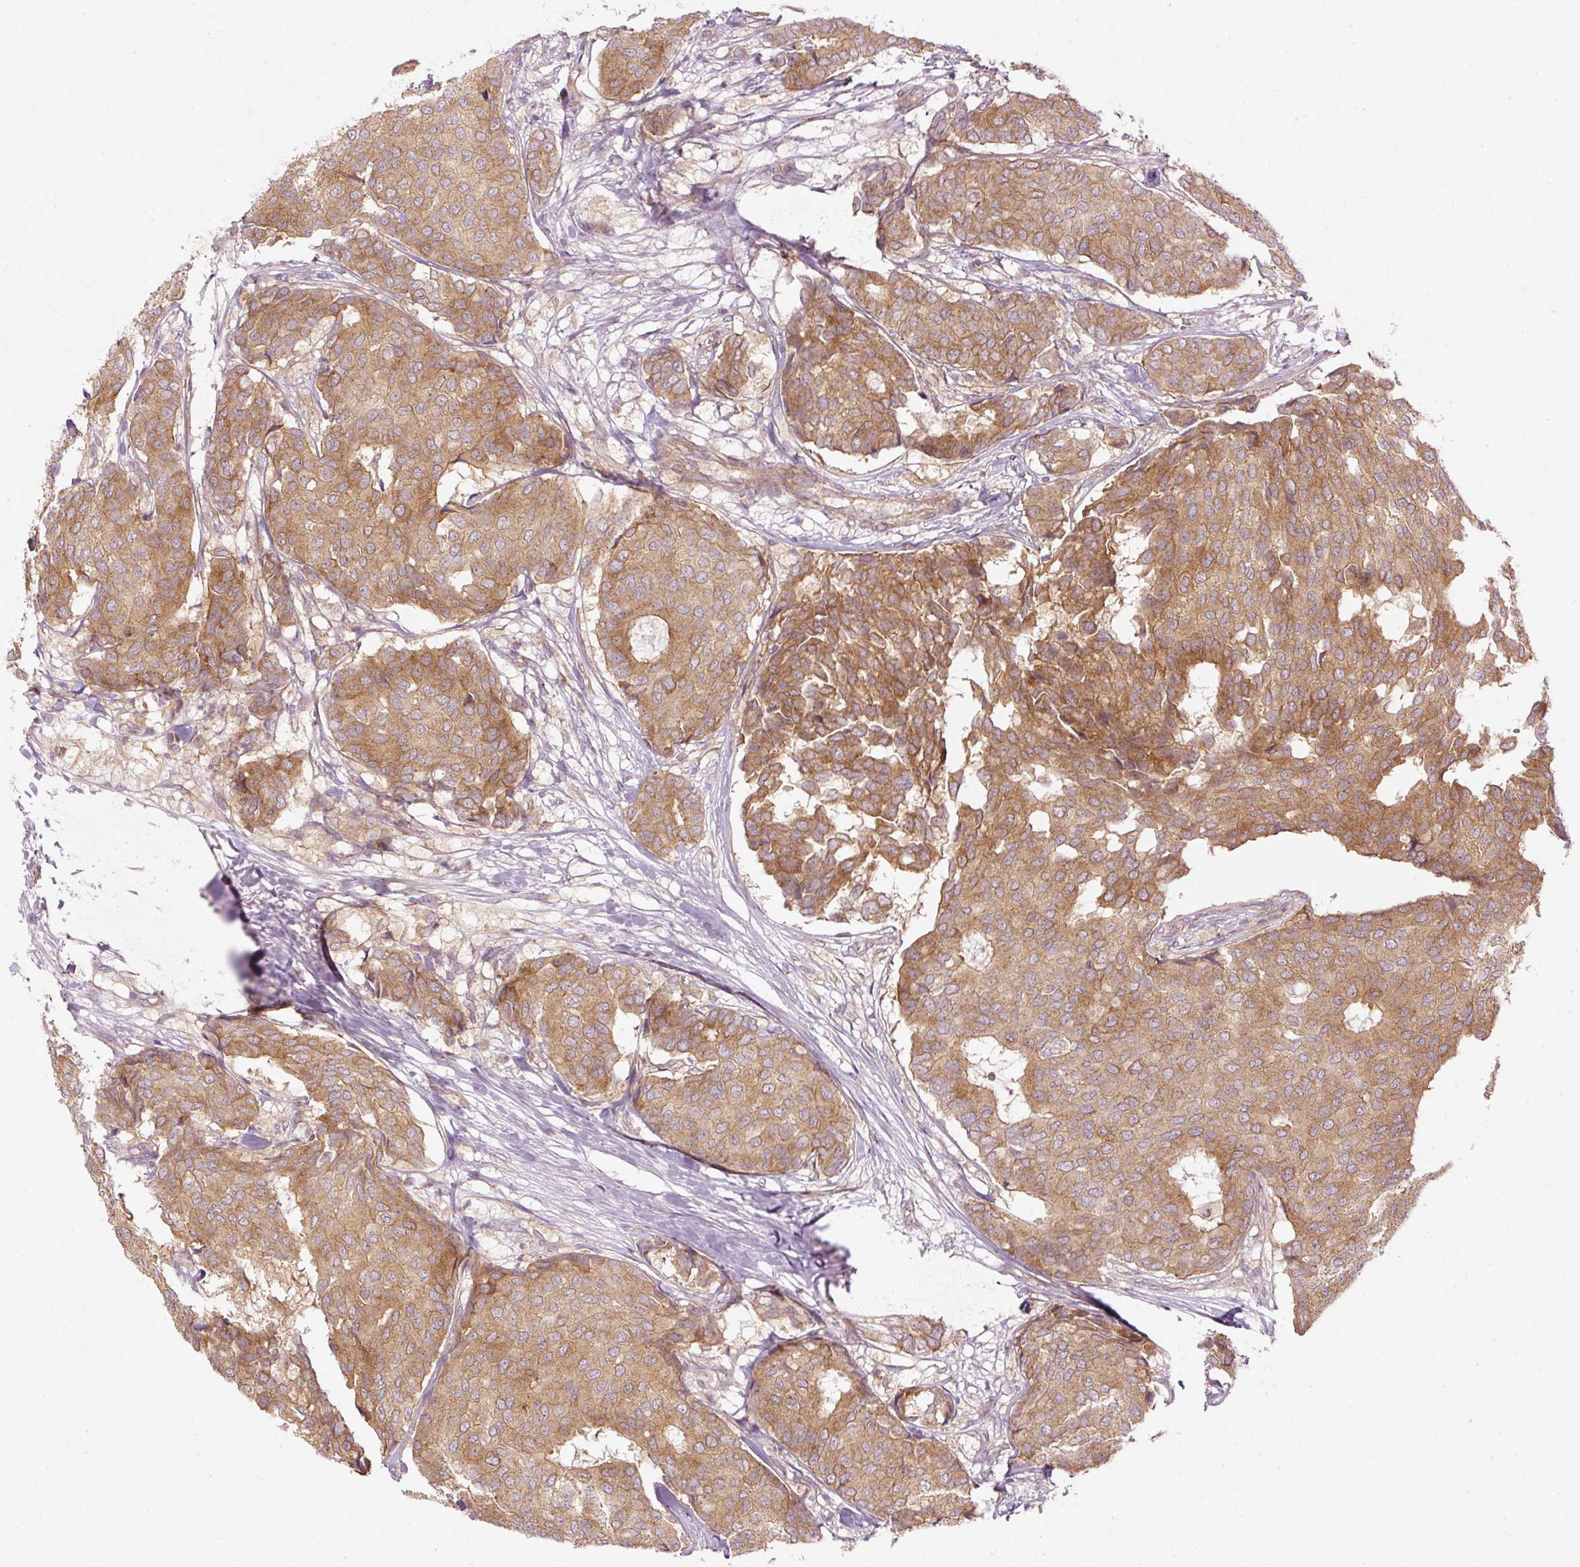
{"staining": {"intensity": "moderate", "quantity": ">75%", "location": "cytoplasmic/membranous"}, "tissue": "breast cancer", "cell_type": "Tumor cells", "image_type": "cancer", "snomed": [{"axis": "morphology", "description": "Duct carcinoma"}, {"axis": "topography", "description": "Breast"}], "caption": "Immunohistochemistry histopathology image of human breast cancer (invasive ductal carcinoma) stained for a protein (brown), which exhibits medium levels of moderate cytoplasmic/membranous positivity in approximately >75% of tumor cells.", "gene": "MZT2B", "patient": {"sex": "female", "age": 75}}